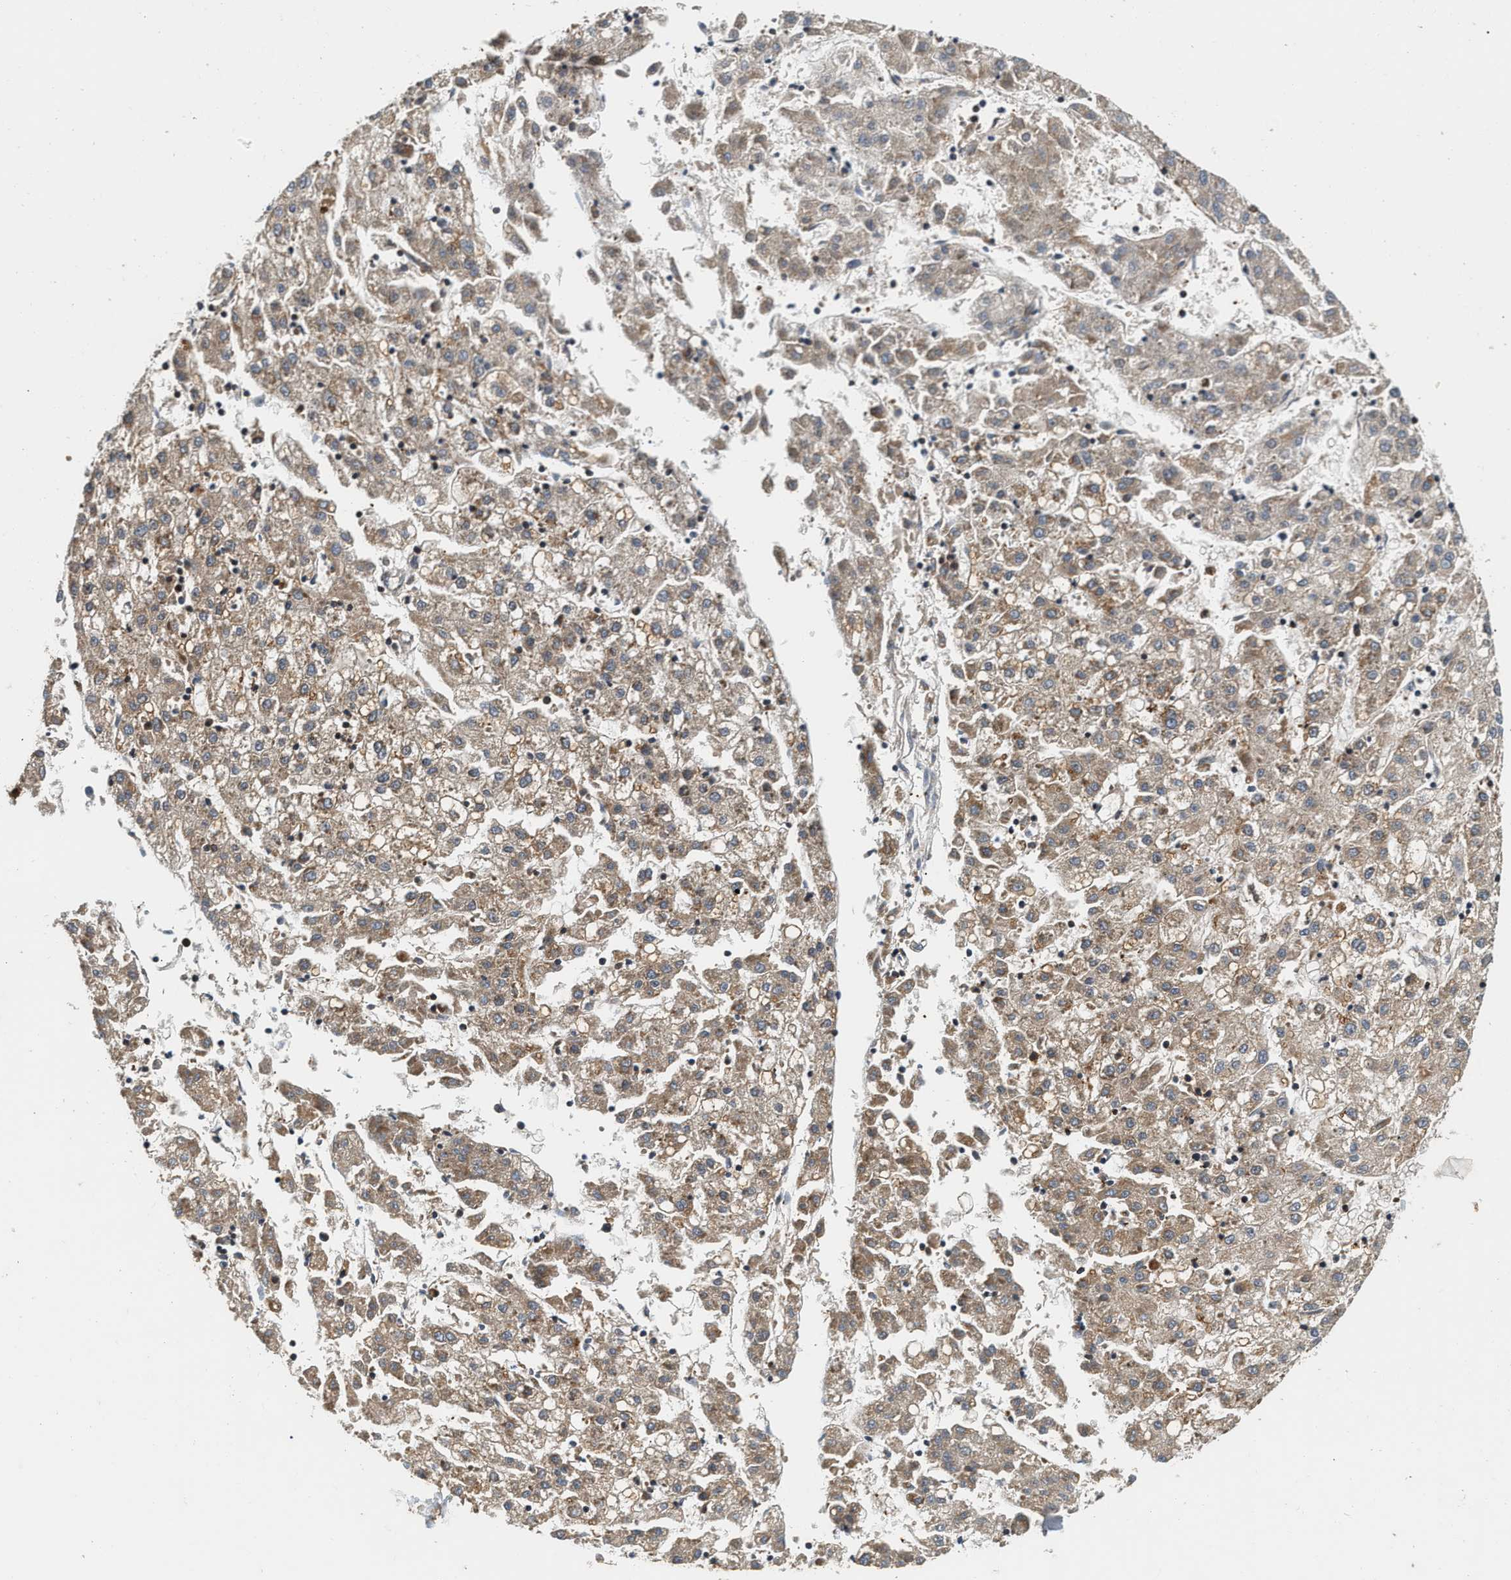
{"staining": {"intensity": "moderate", "quantity": ">75%", "location": "cytoplasmic/membranous"}, "tissue": "liver cancer", "cell_type": "Tumor cells", "image_type": "cancer", "snomed": [{"axis": "morphology", "description": "Carcinoma, Hepatocellular, NOS"}, {"axis": "topography", "description": "Liver"}], "caption": "Protein staining by immunohistochemistry (IHC) displays moderate cytoplasmic/membranous positivity in about >75% of tumor cells in liver hepatocellular carcinoma.", "gene": "SNX5", "patient": {"sex": "male", "age": 72}}